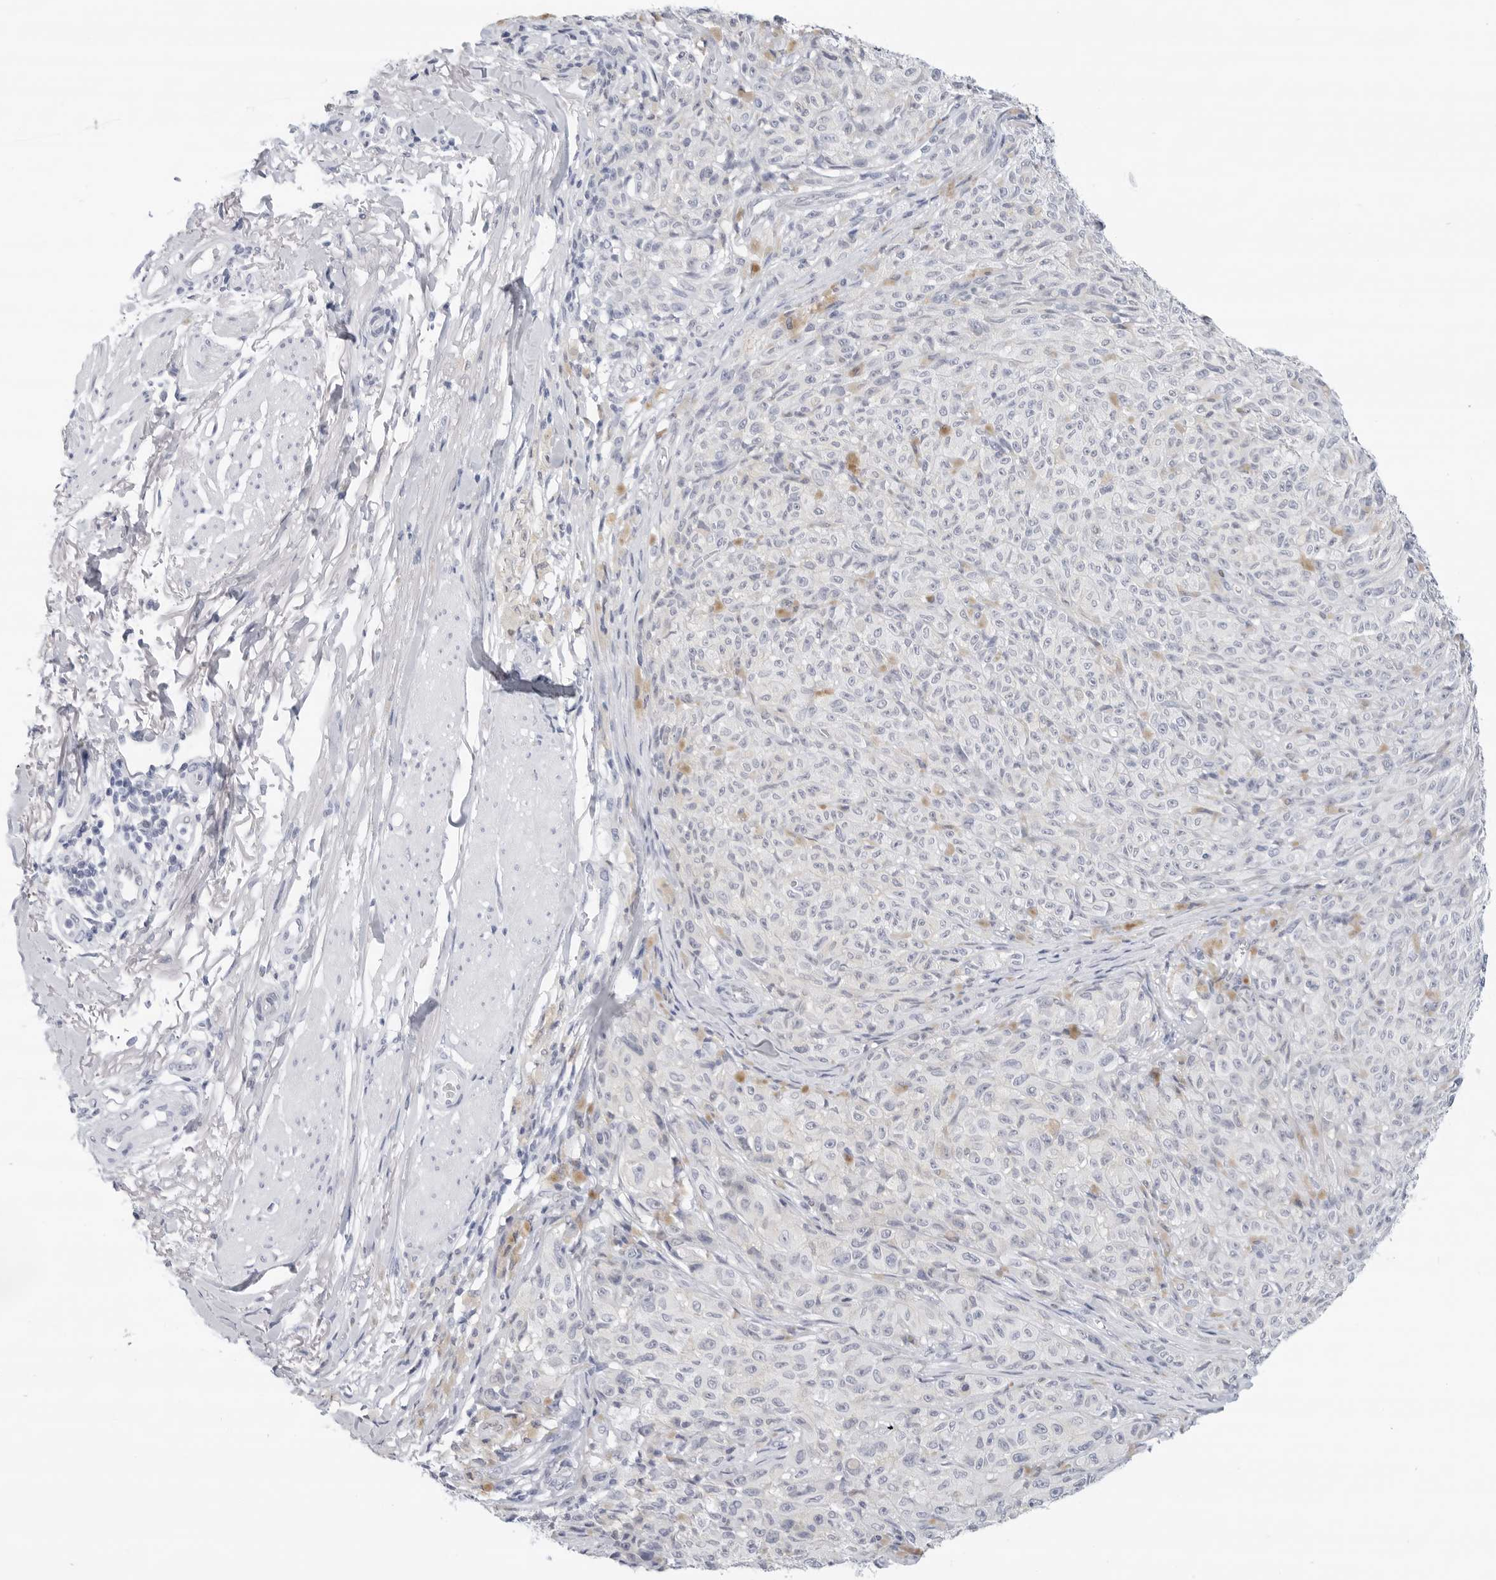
{"staining": {"intensity": "negative", "quantity": "none", "location": "none"}, "tissue": "melanoma", "cell_type": "Tumor cells", "image_type": "cancer", "snomed": [{"axis": "morphology", "description": "Malignant melanoma, NOS"}, {"axis": "topography", "description": "Skin"}], "caption": "Photomicrograph shows no significant protein expression in tumor cells of melanoma.", "gene": "SLC19A1", "patient": {"sex": "female", "age": 82}}